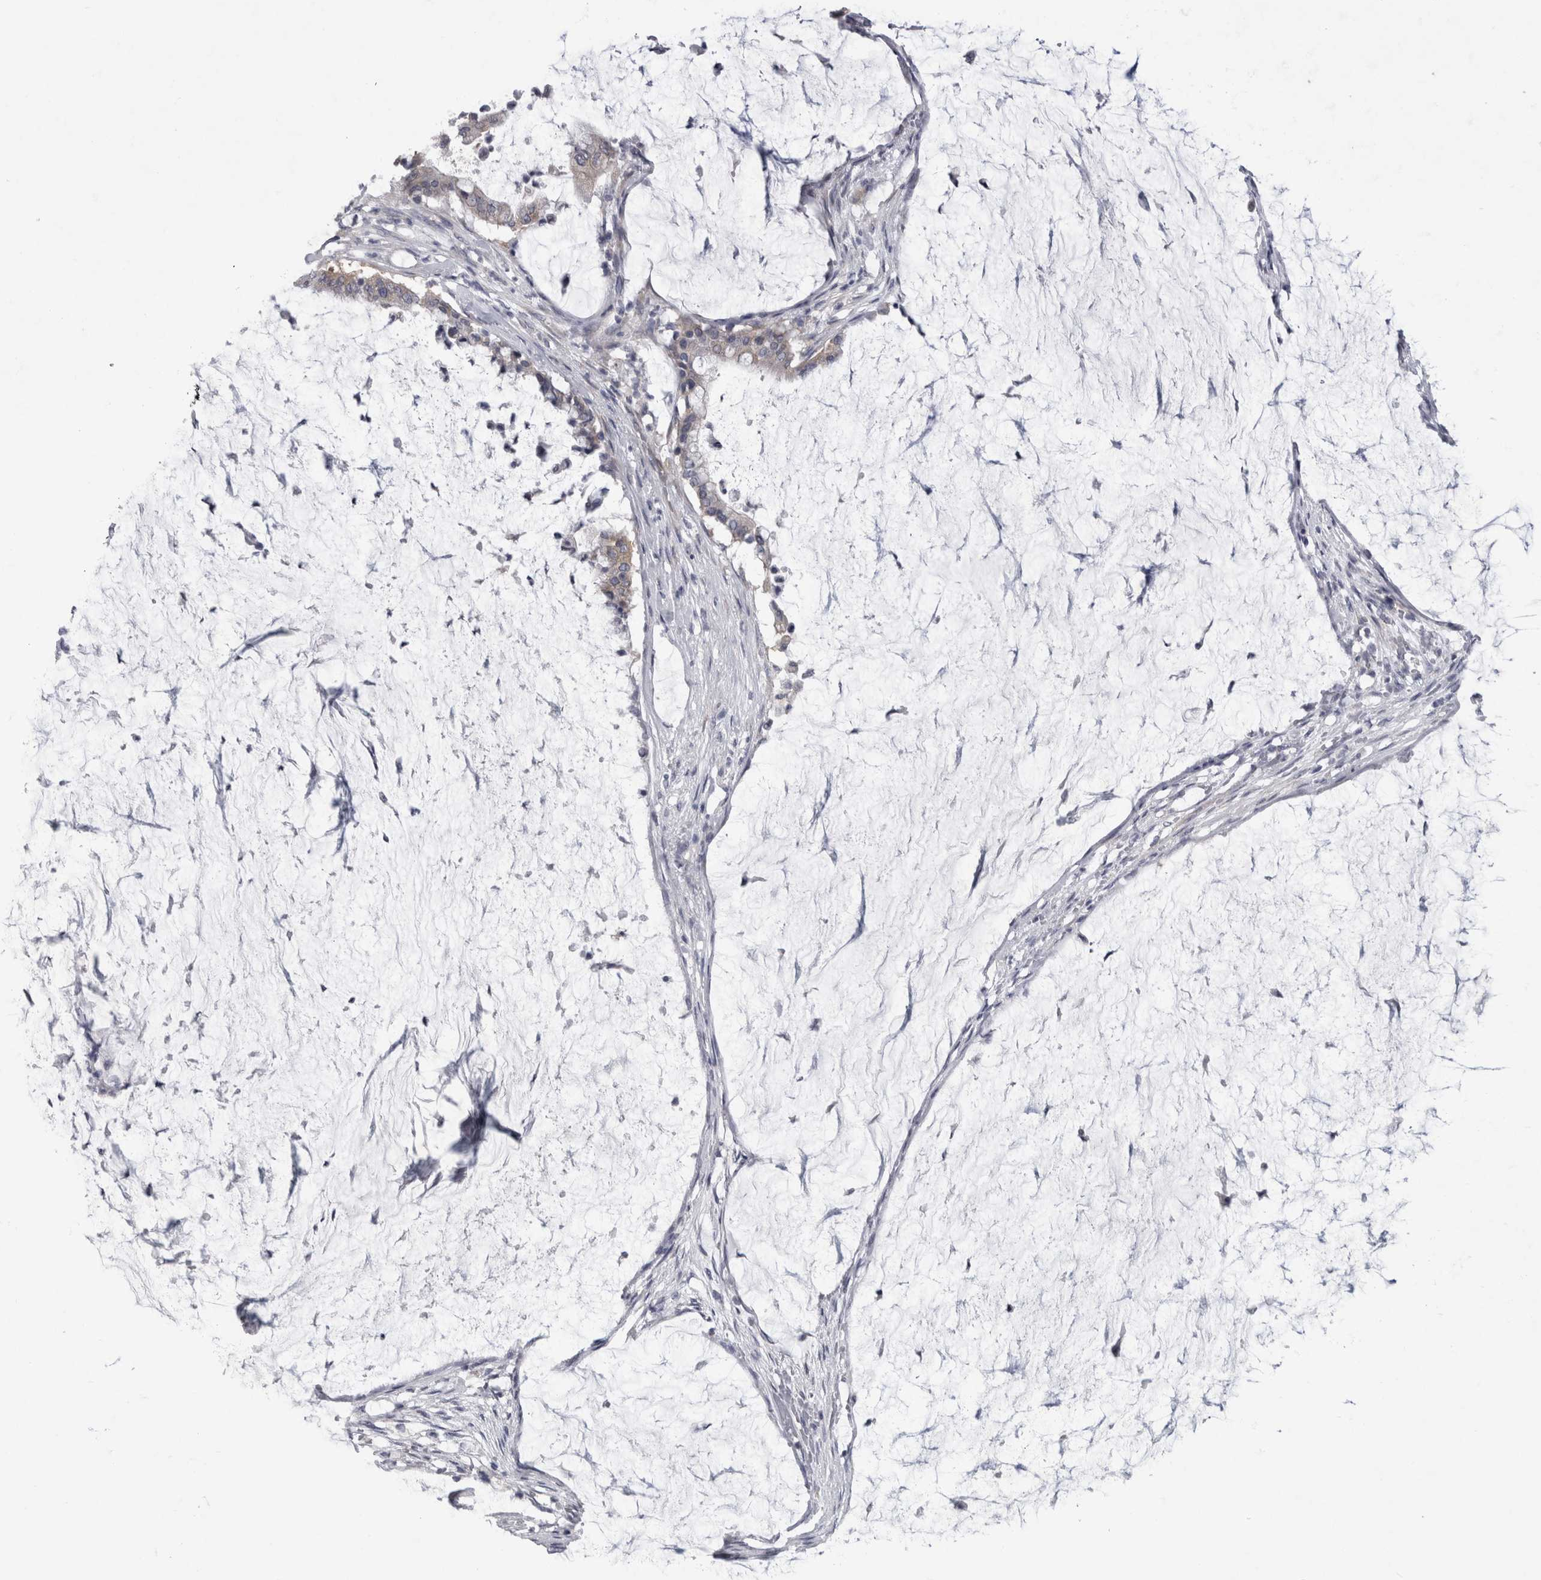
{"staining": {"intensity": "negative", "quantity": "none", "location": "none"}, "tissue": "pancreatic cancer", "cell_type": "Tumor cells", "image_type": "cancer", "snomed": [{"axis": "morphology", "description": "Adenocarcinoma, NOS"}, {"axis": "topography", "description": "Pancreas"}], "caption": "The photomicrograph displays no significant staining in tumor cells of pancreatic adenocarcinoma.", "gene": "PRRC2C", "patient": {"sex": "male", "age": 41}}